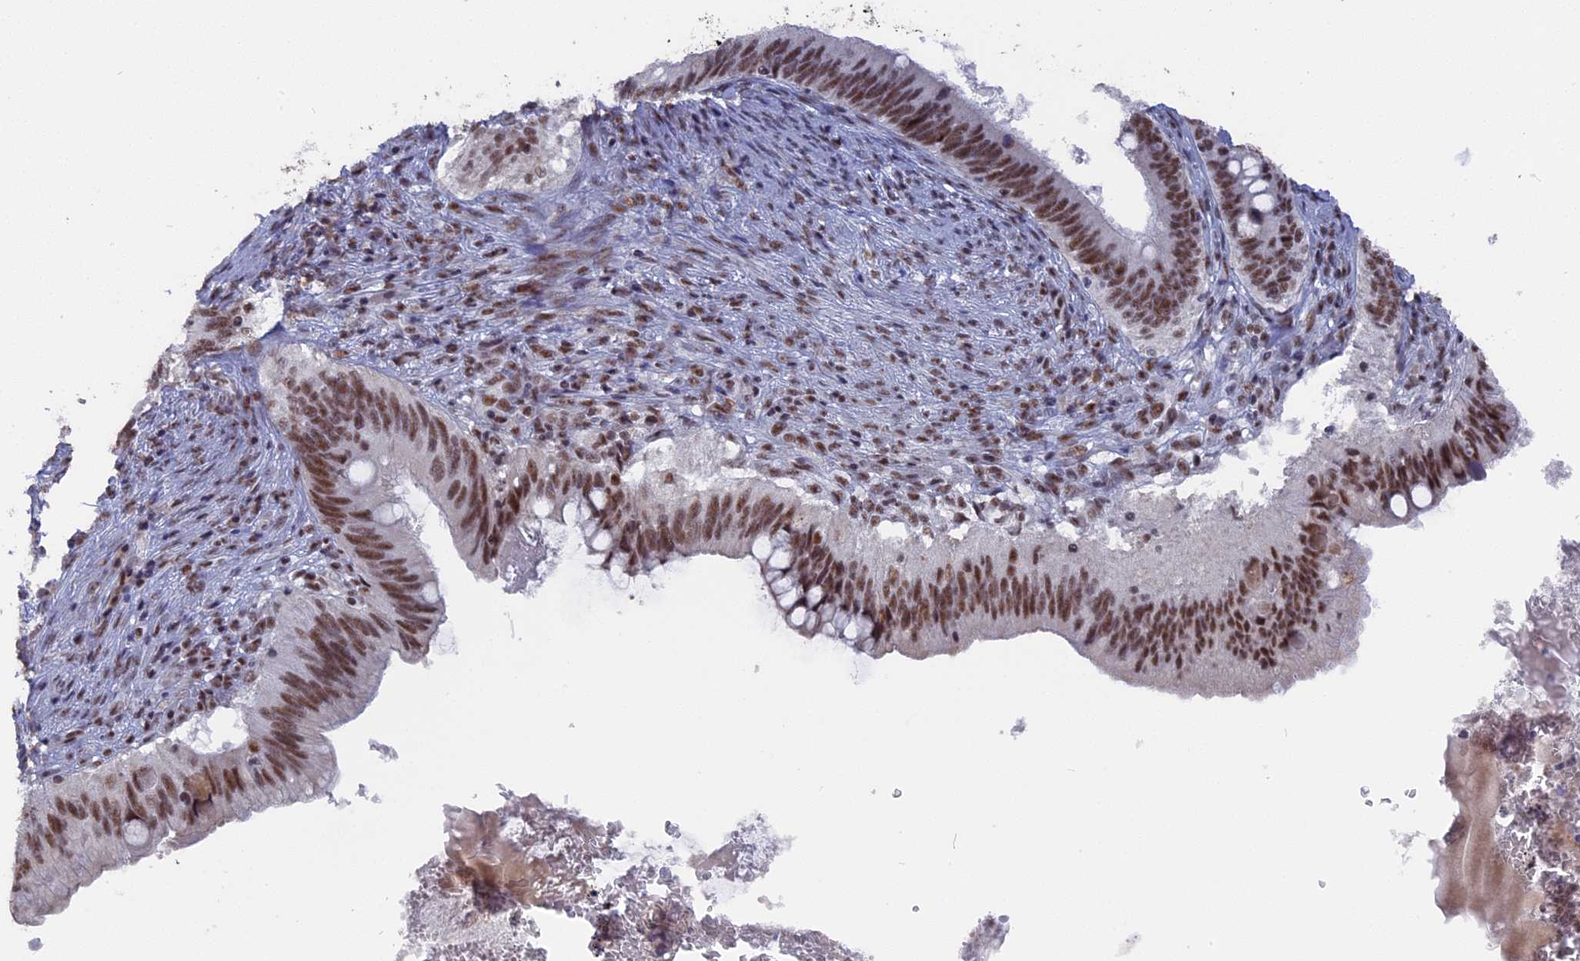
{"staining": {"intensity": "moderate", "quantity": ">75%", "location": "nuclear"}, "tissue": "cervical cancer", "cell_type": "Tumor cells", "image_type": "cancer", "snomed": [{"axis": "morphology", "description": "Adenocarcinoma, NOS"}, {"axis": "topography", "description": "Cervix"}], "caption": "Adenocarcinoma (cervical) stained with a protein marker exhibits moderate staining in tumor cells.", "gene": "SF3A2", "patient": {"sex": "female", "age": 42}}